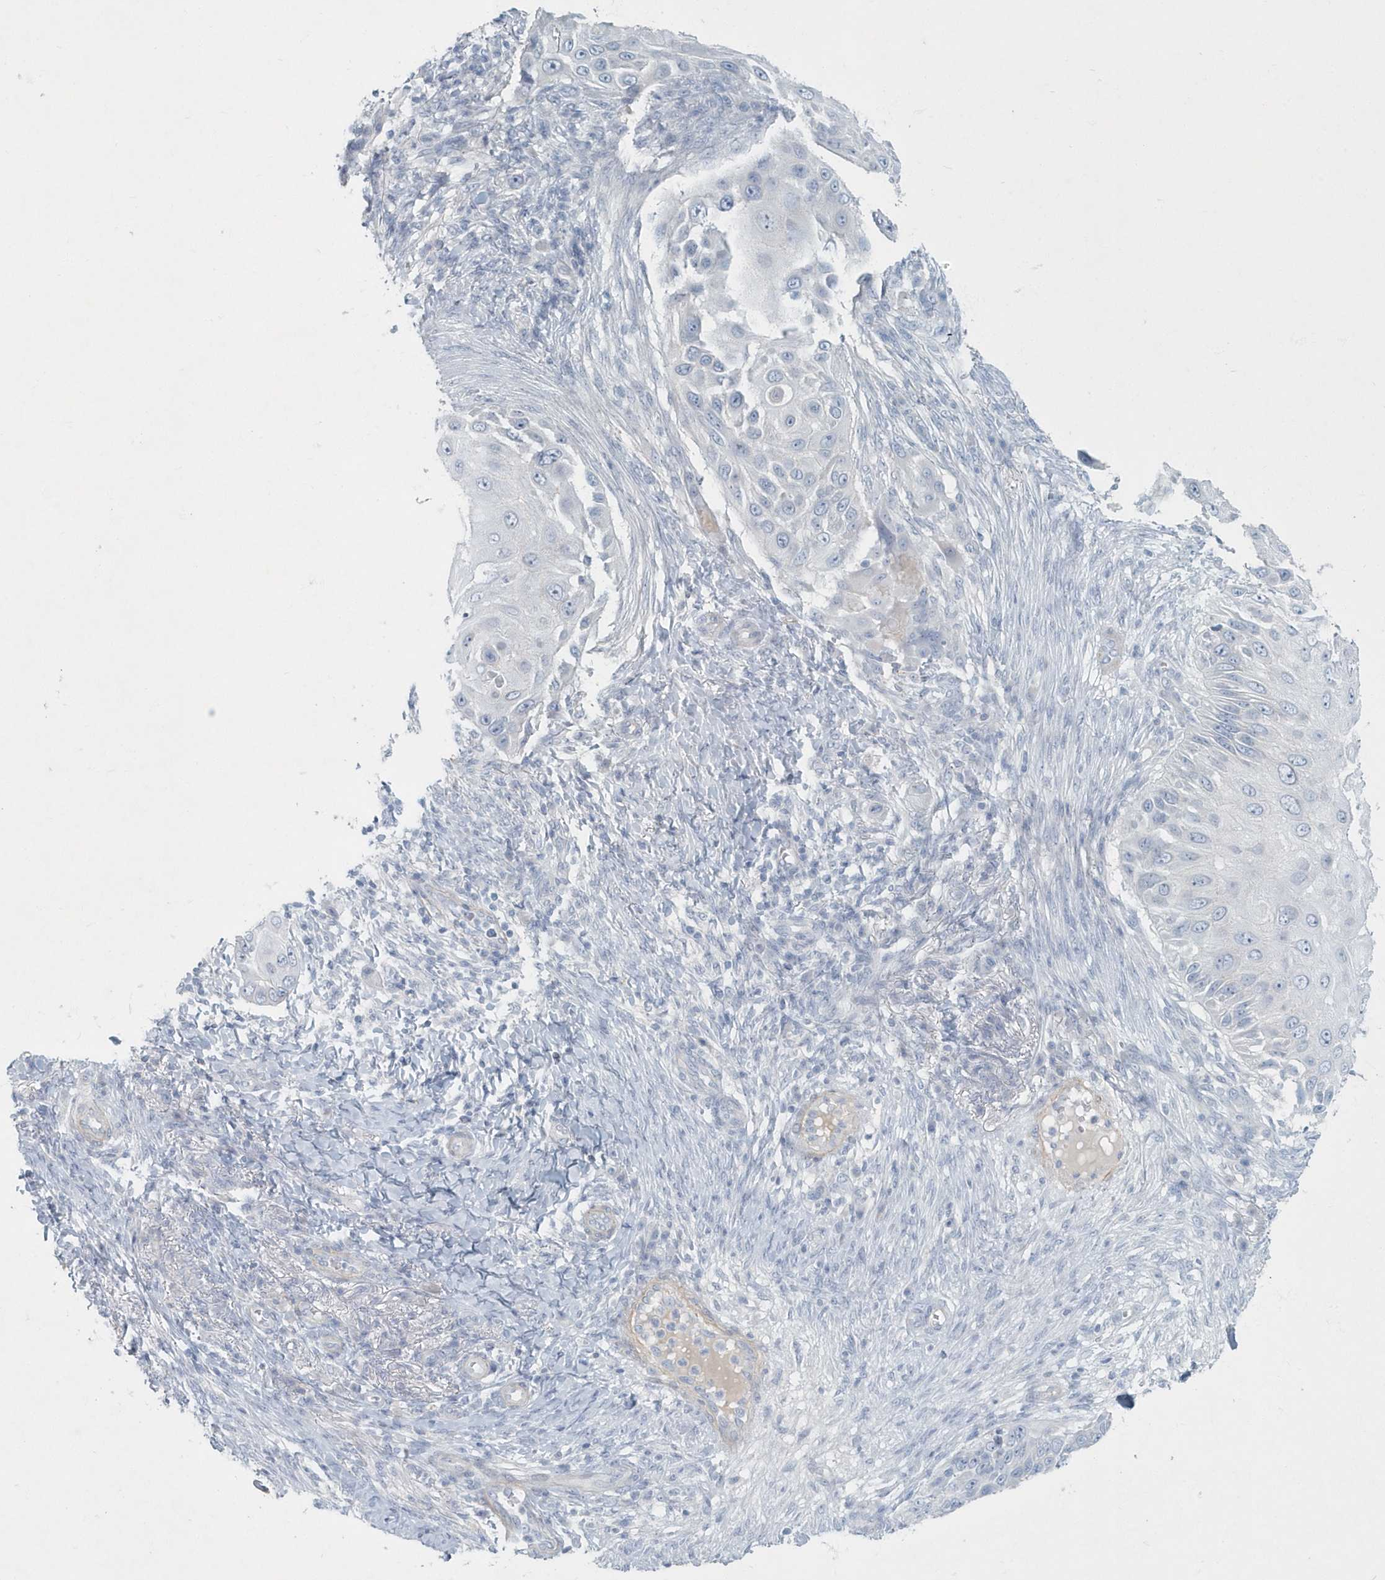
{"staining": {"intensity": "negative", "quantity": "none", "location": "none"}, "tissue": "skin cancer", "cell_type": "Tumor cells", "image_type": "cancer", "snomed": [{"axis": "morphology", "description": "Squamous cell carcinoma, NOS"}, {"axis": "topography", "description": "Skin"}], "caption": "Micrograph shows no significant protein staining in tumor cells of skin cancer (squamous cell carcinoma).", "gene": "MYOT", "patient": {"sex": "female", "age": 44}}